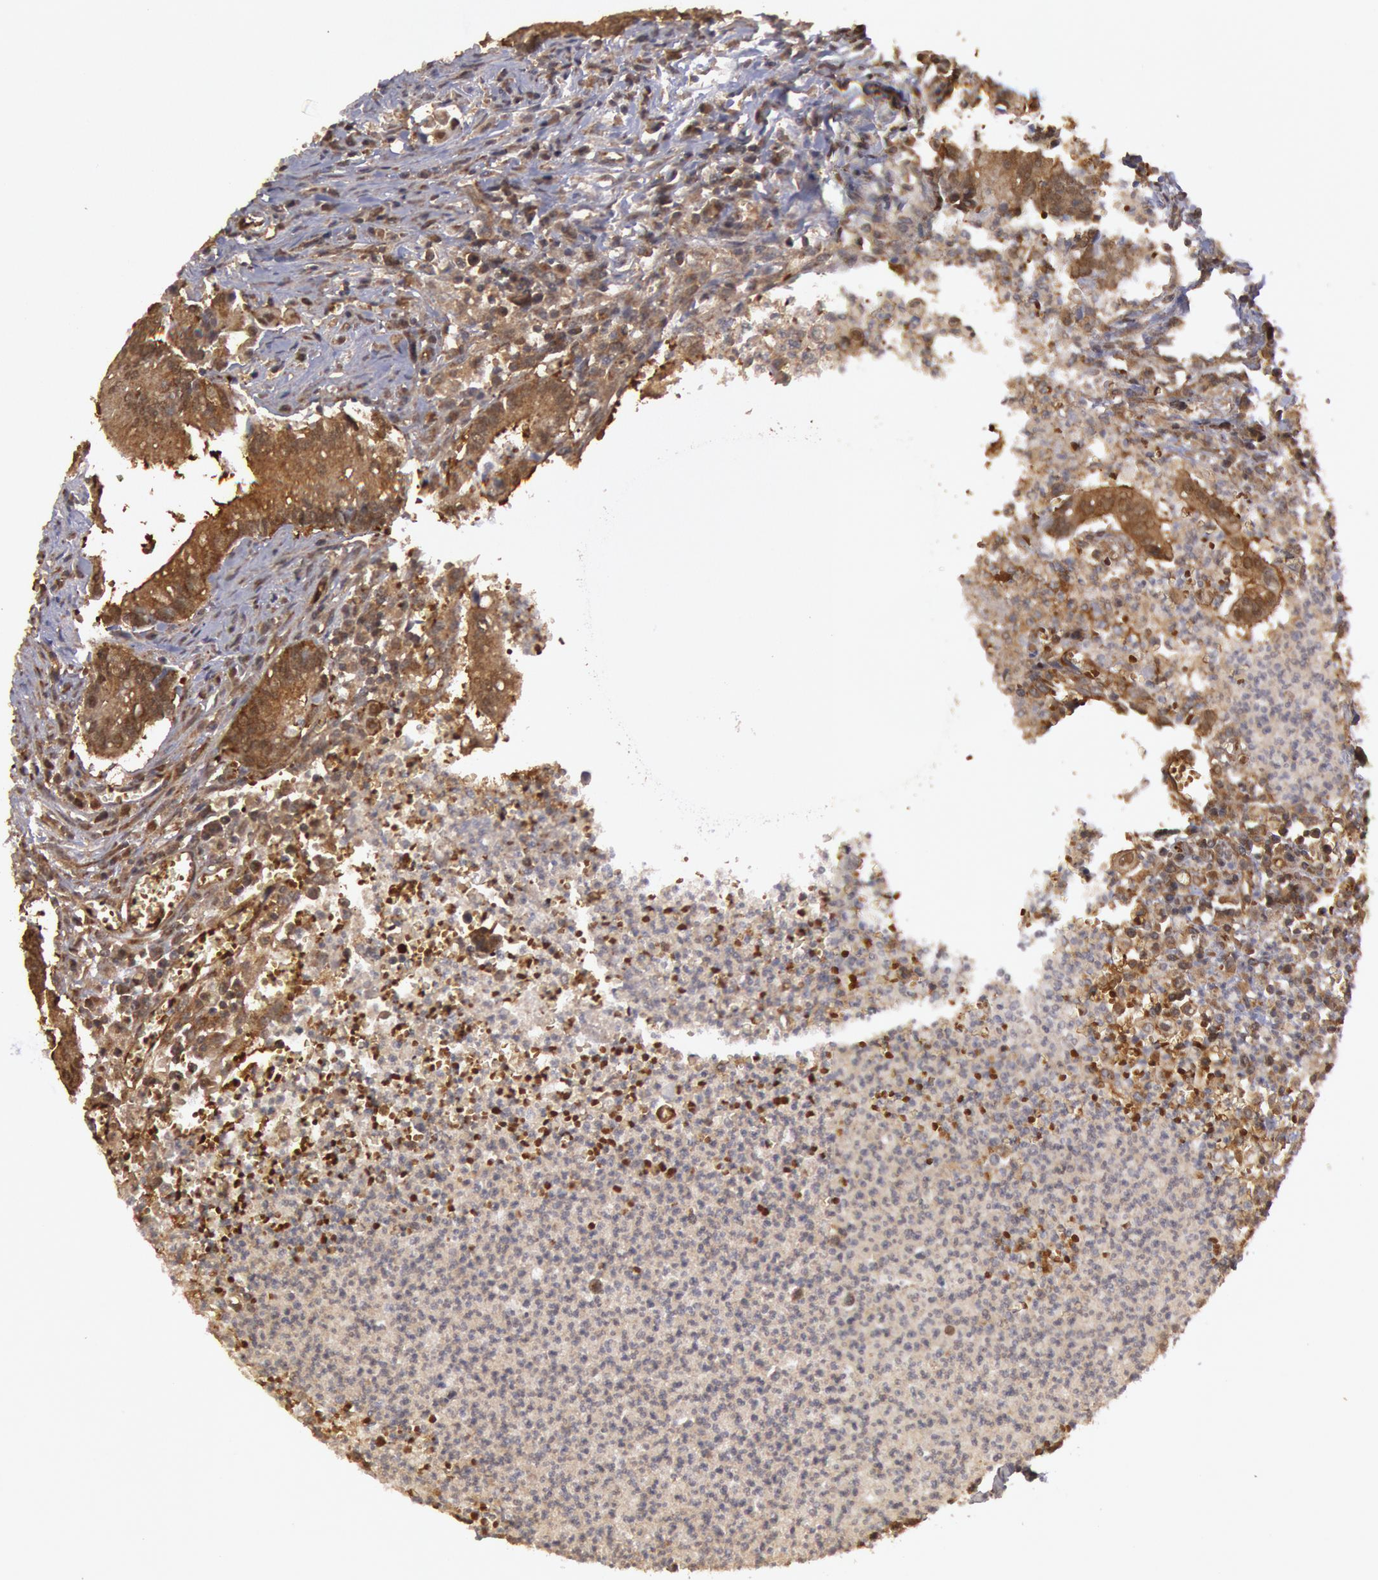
{"staining": {"intensity": "moderate", "quantity": ">75%", "location": "cytoplasmic/membranous"}, "tissue": "colorectal cancer", "cell_type": "Tumor cells", "image_type": "cancer", "snomed": [{"axis": "morphology", "description": "Adenocarcinoma, NOS"}, {"axis": "topography", "description": "Rectum"}], "caption": "The photomicrograph shows immunohistochemical staining of colorectal adenocarcinoma. There is moderate cytoplasmic/membranous expression is identified in approximately >75% of tumor cells.", "gene": "USP14", "patient": {"sex": "female", "age": 81}}